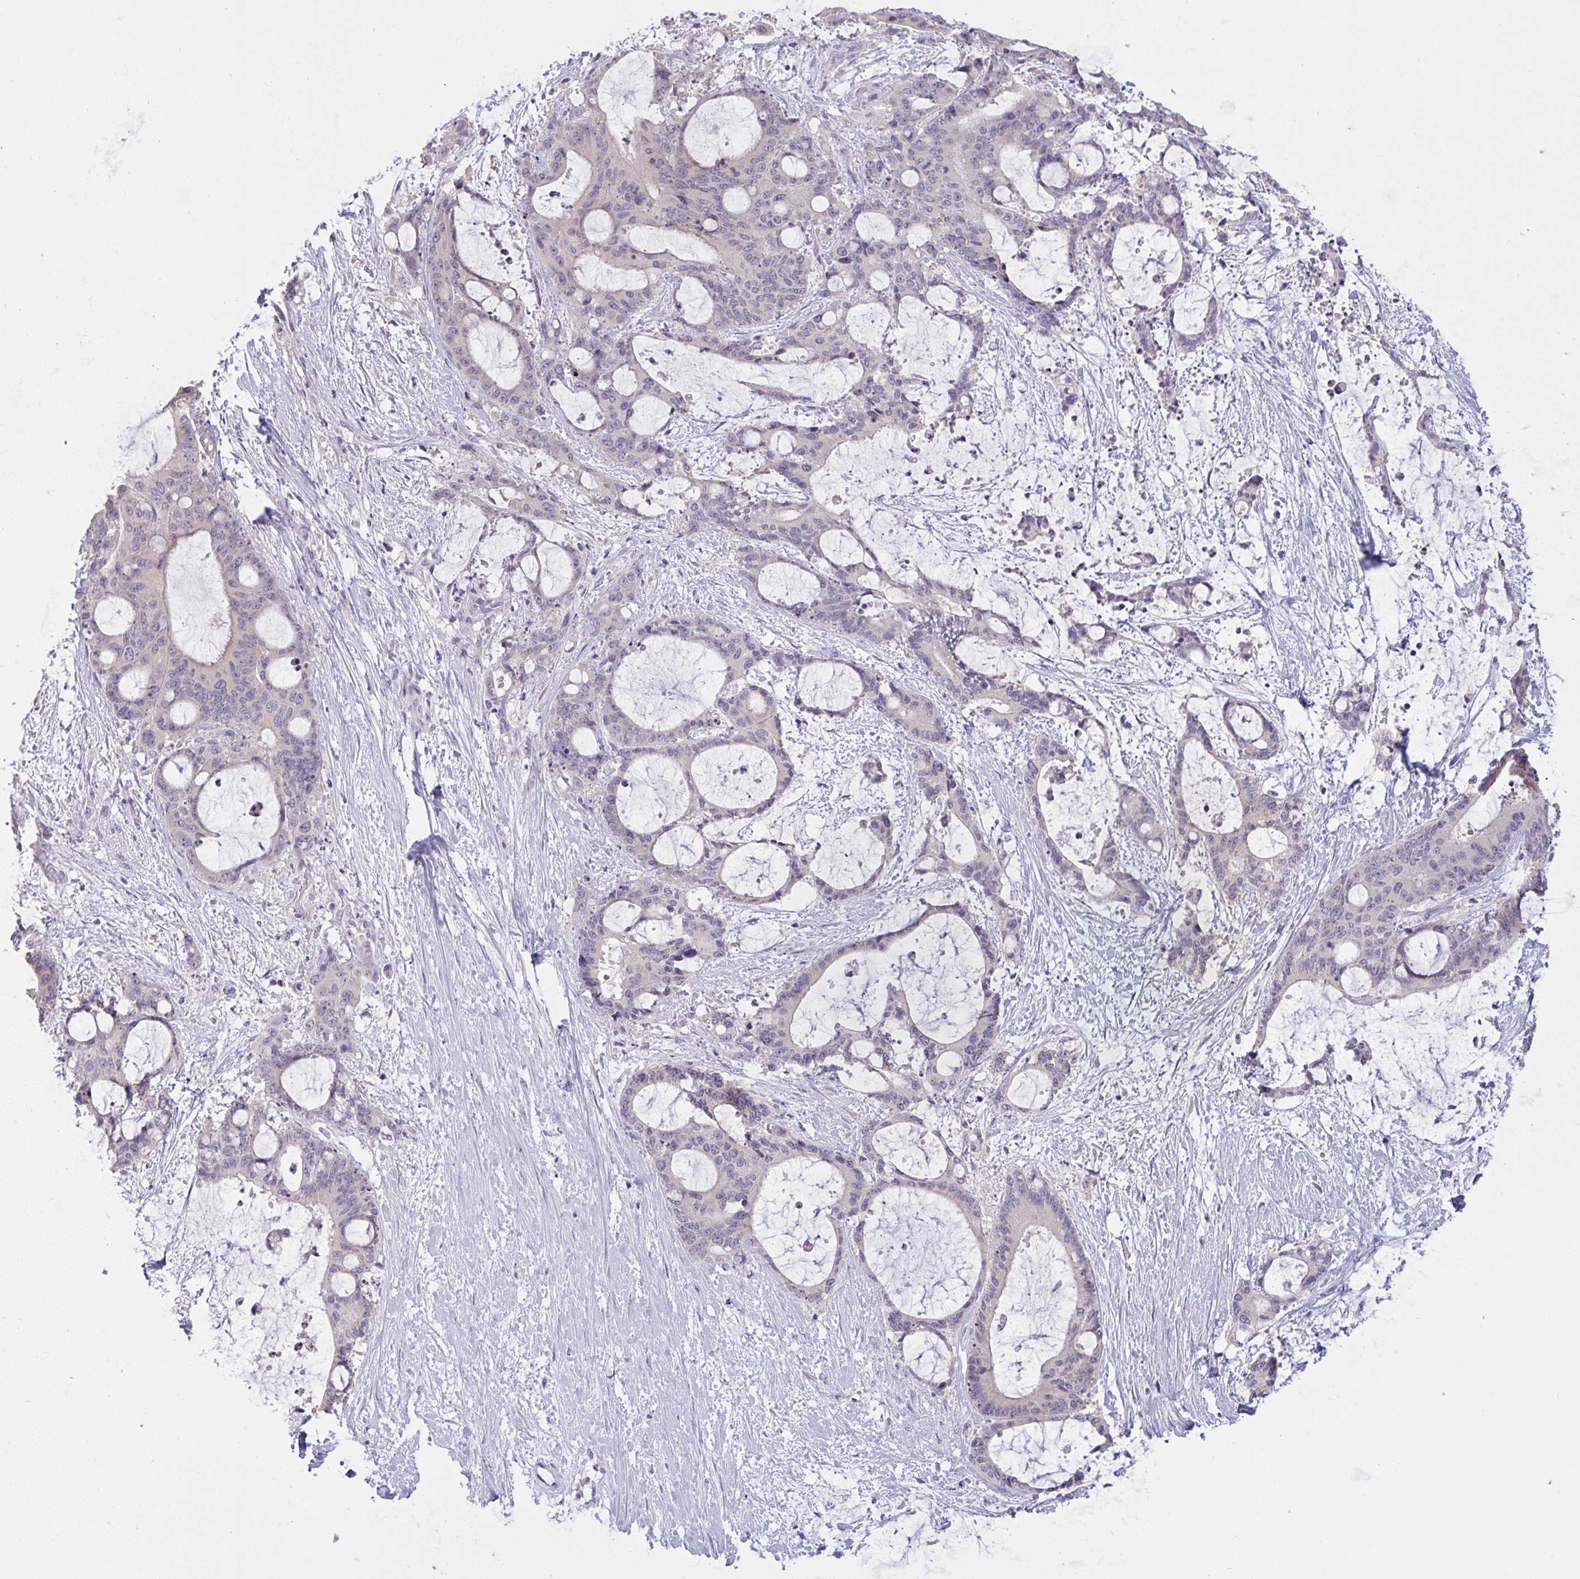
{"staining": {"intensity": "negative", "quantity": "none", "location": "none"}, "tissue": "liver cancer", "cell_type": "Tumor cells", "image_type": "cancer", "snomed": [{"axis": "morphology", "description": "Normal tissue, NOS"}, {"axis": "morphology", "description": "Cholangiocarcinoma"}, {"axis": "topography", "description": "Liver"}, {"axis": "topography", "description": "Peripheral nerve tissue"}], "caption": "This is an immunohistochemistry micrograph of human liver cancer (cholangiocarcinoma). There is no expression in tumor cells.", "gene": "TMEM41A", "patient": {"sex": "female", "age": 73}}